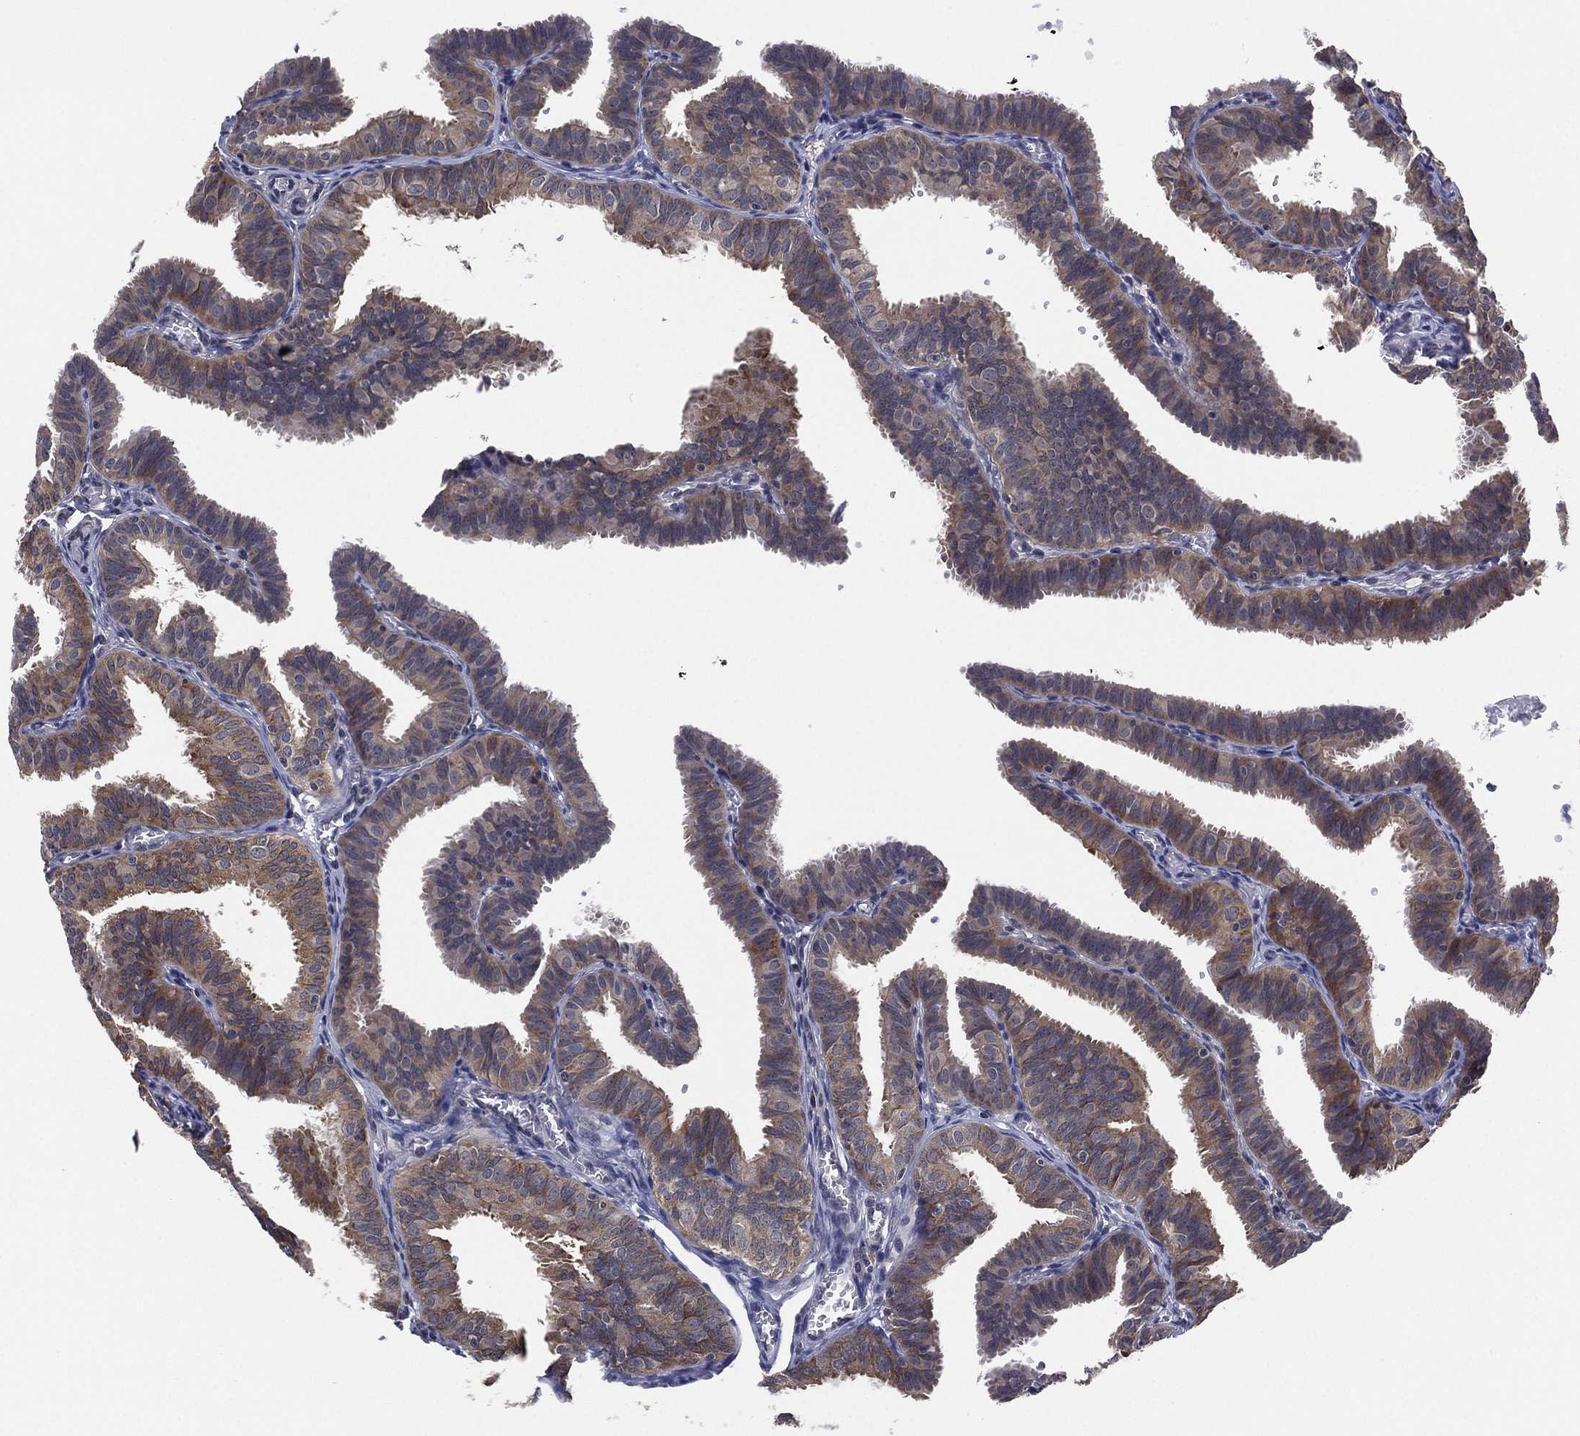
{"staining": {"intensity": "moderate", "quantity": "<25%", "location": "cytoplasmic/membranous"}, "tissue": "fallopian tube", "cell_type": "Glandular cells", "image_type": "normal", "snomed": [{"axis": "morphology", "description": "Normal tissue, NOS"}, {"axis": "topography", "description": "Fallopian tube"}], "caption": "Immunohistochemical staining of normal fallopian tube displays moderate cytoplasmic/membranous protein staining in approximately <25% of glandular cells.", "gene": "SELENOO", "patient": {"sex": "female", "age": 25}}